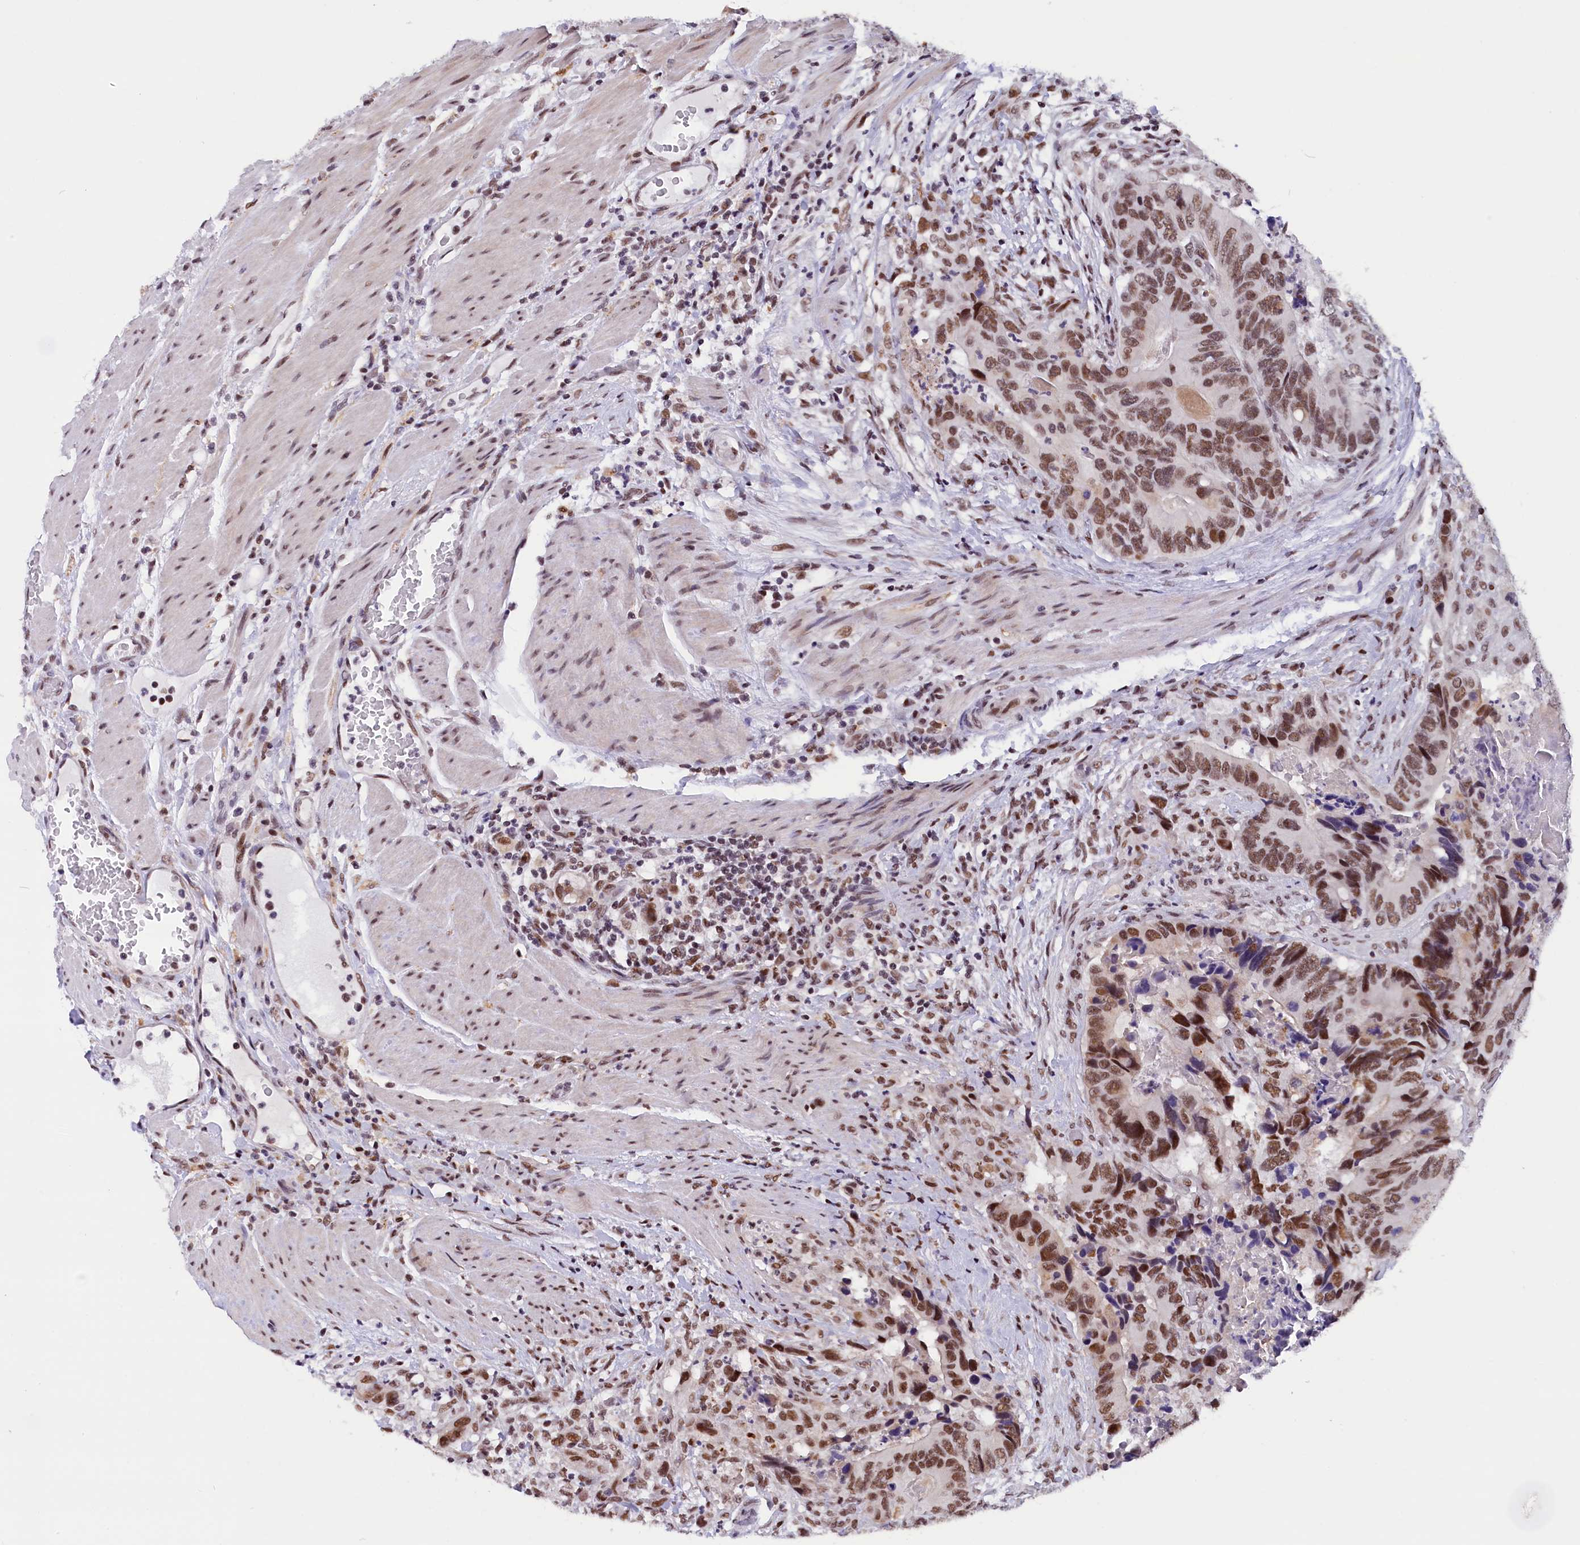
{"staining": {"intensity": "moderate", "quantity": ">75%", "location": "nuclear"}, "tissue": "colorectal cancer", "cell_type": "Tumor cells", "image_type": "cancer", "snomed": [{"axis": "morphology", "description": "Adenocarcinoma, NOS"}, {"axis": "topography", "description": "Colon"}], "caption": "Colorectal cancer stained with DAB immunohistochemistry shows medium levels of moderate nuclear expression in approximately >75% of tumor cells.", "gene": "CDYL2", "patient": {"sex": "male", "age": 84}}